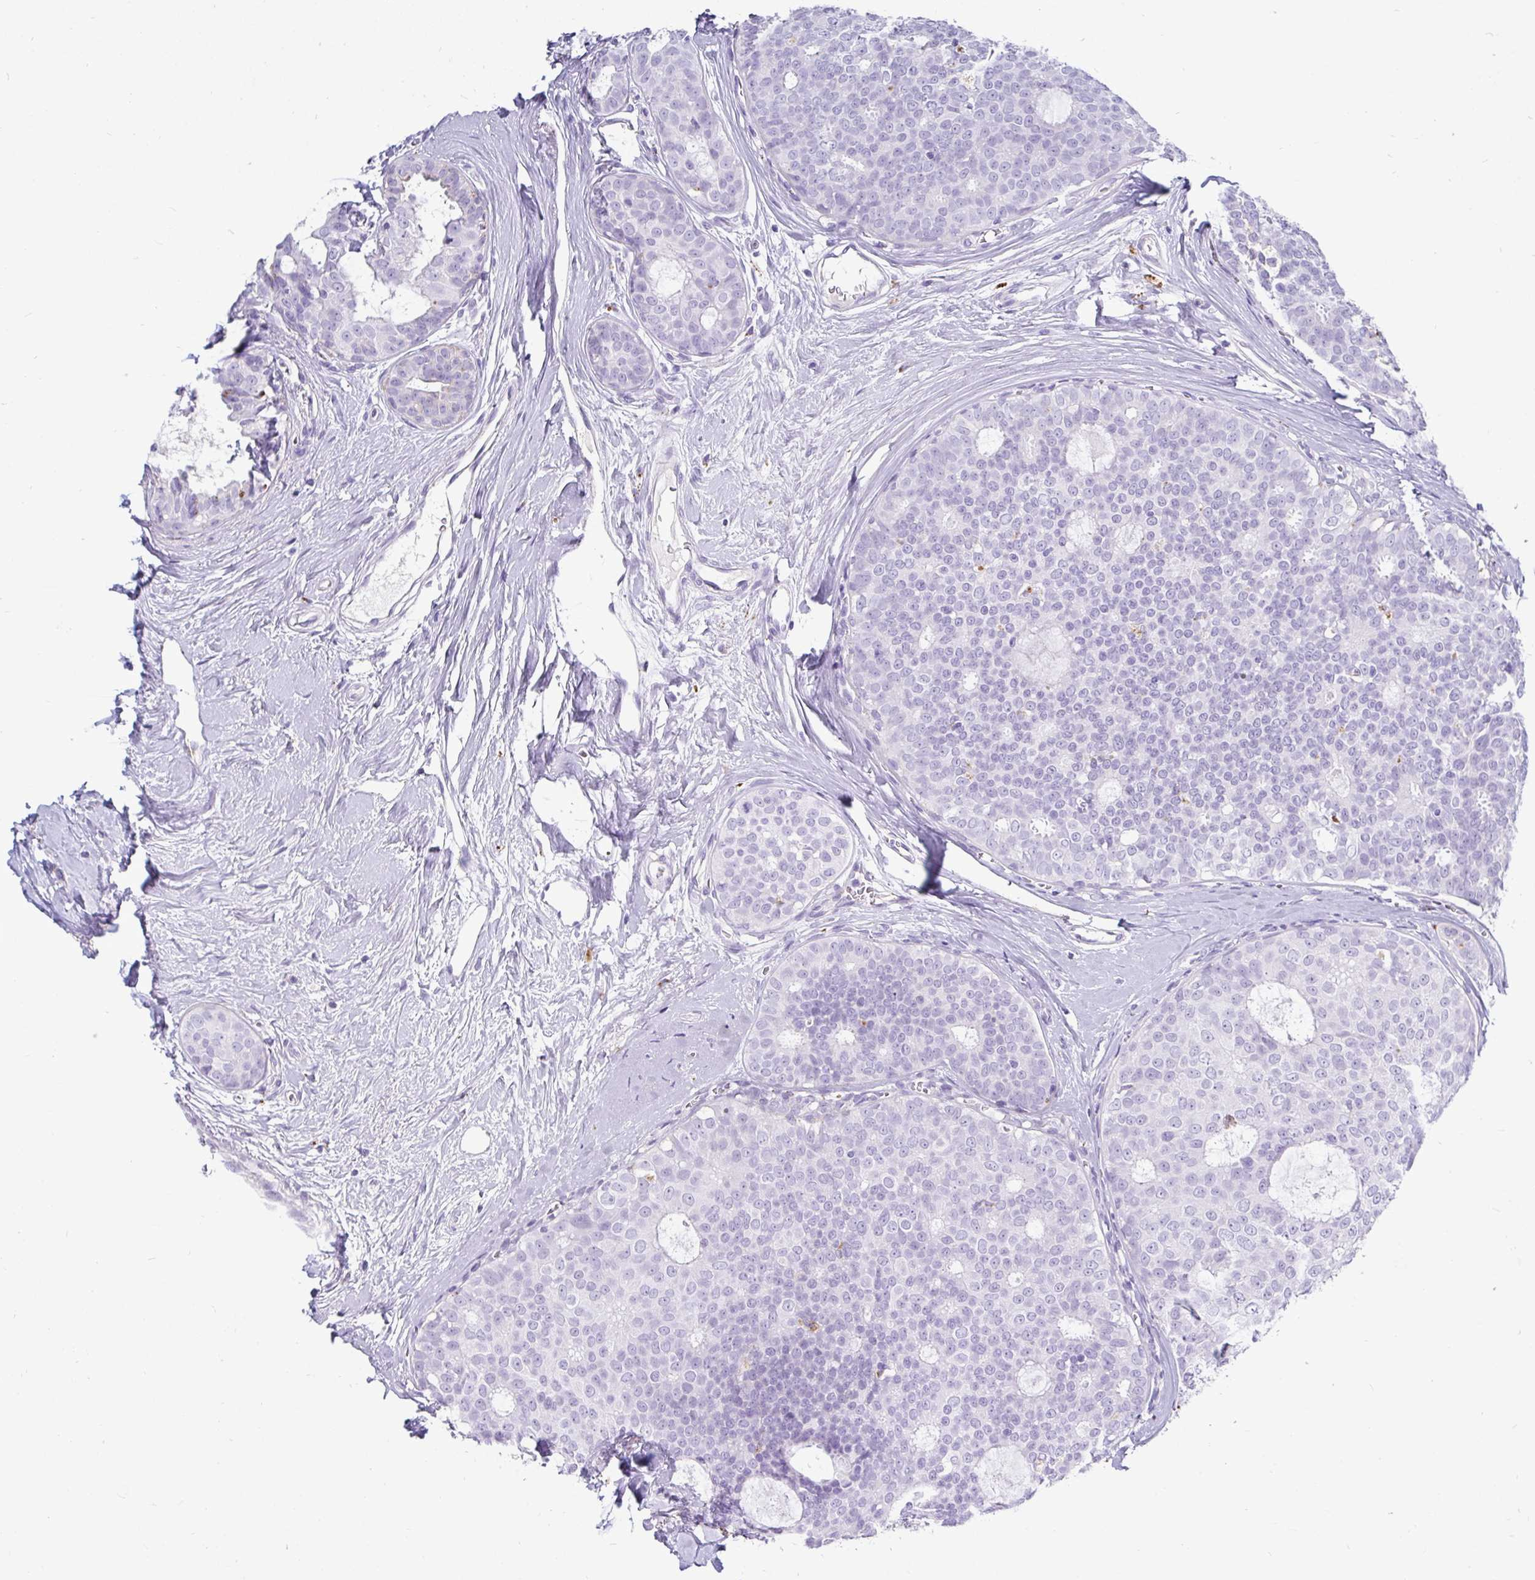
{"staining": {"intensity": "negative", "quantity": "none", "location": "none"}, "tissue": "breast cancer", "cell_type": "Tumor cells", "image_type": "cancer", "snomed": [{"axis": "morphology", "description": "Duct carcinoma"}, {"axis": "topography", "description": "Breast"}], "caption": "A micrograph of human intraductal carcinoma (breast) is negative for staining in tumor cells.", "gene": "CTSZ", "patient": {"sex": "female", "age": 45}}